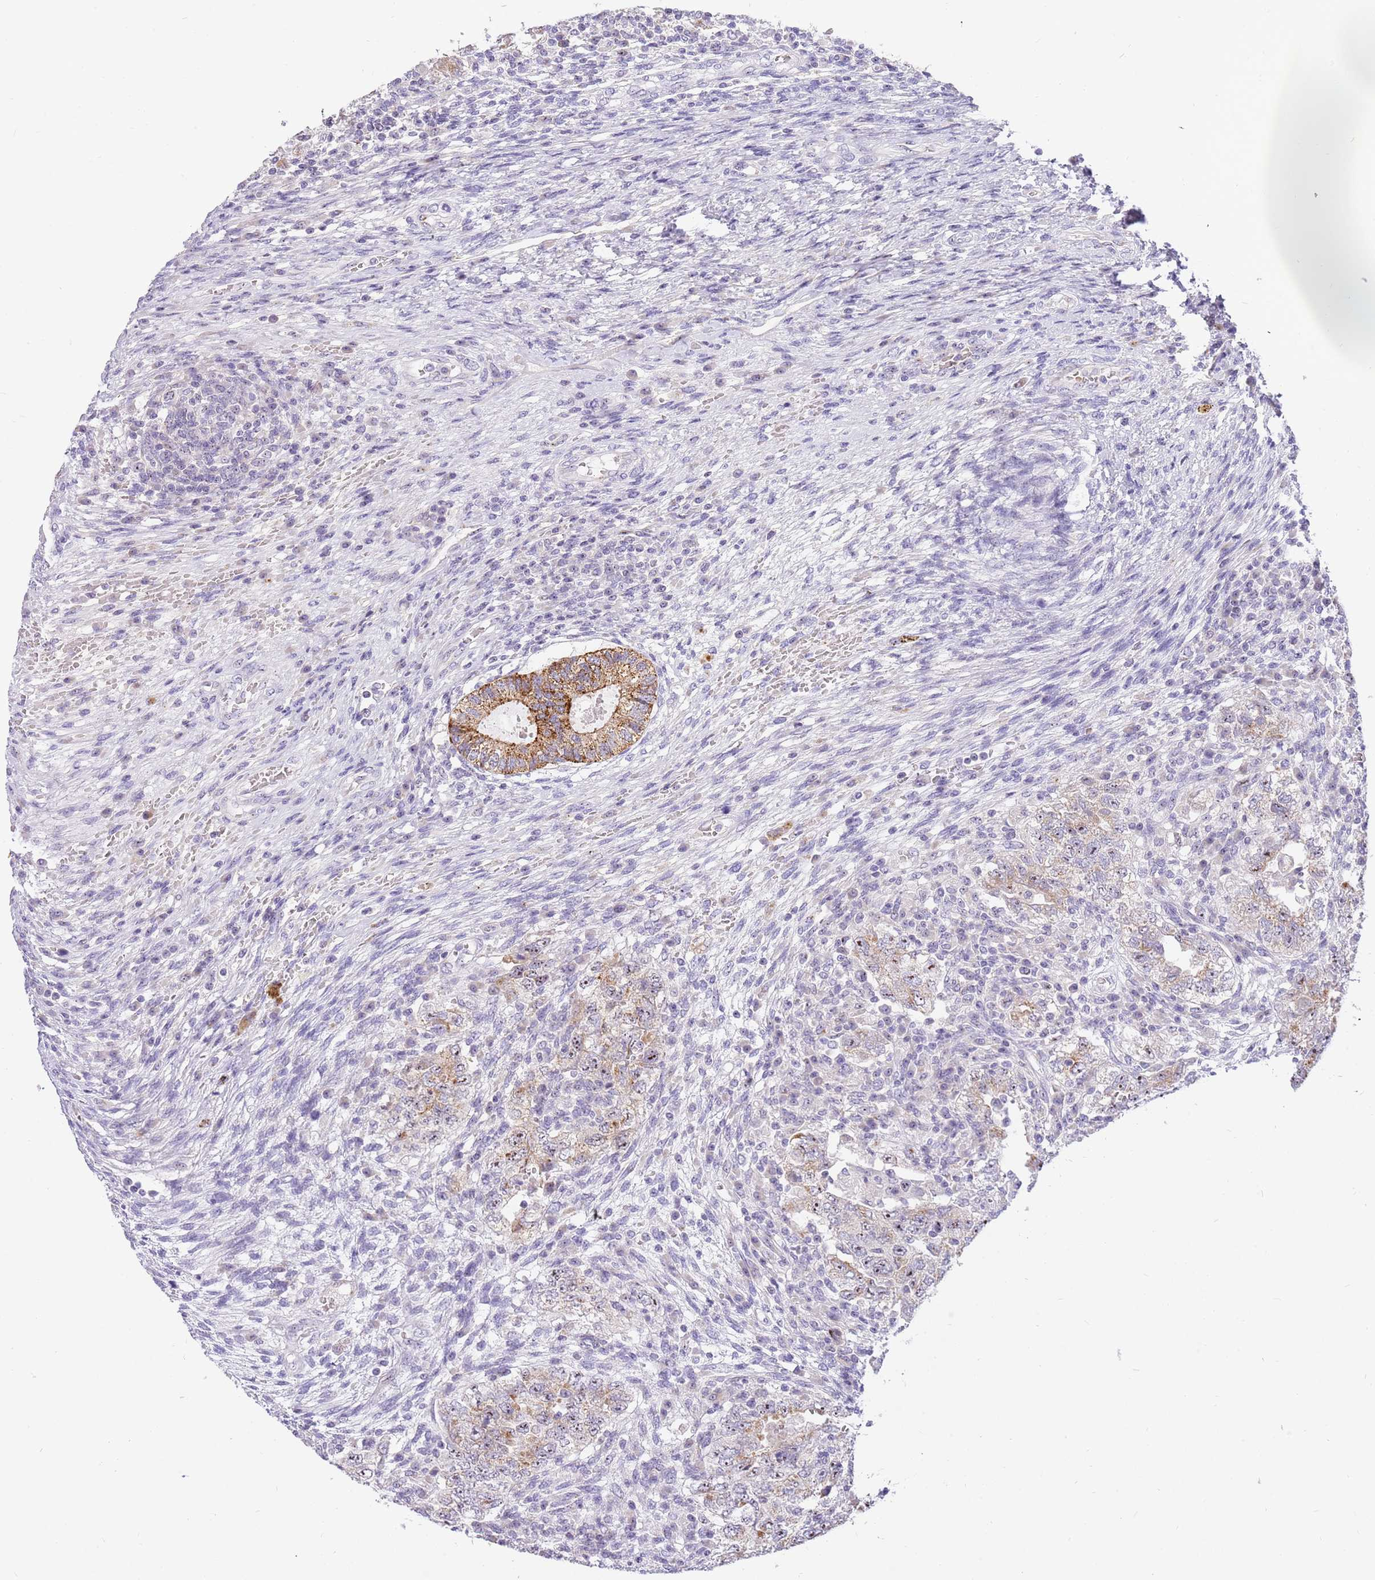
{"staining": {"intensity": "weak", "quantity": ">75%", "location": "cytoplasmic/membranous,nuclear"}, "tissue": "testis cancer", "cell_type": "Tumor cells", "image_type": "cancer", "snomed": [{"axis": "morphology", "description": "Carcinoma, Embryonal, NOS"}, {"axis": "topography", "description": "Testis"}], "caption": "Testis embryonal carcinoma stained with IHC exhibits weak cytoplasmic/membranous and nuclear staining in approximately >75% of tumor cells.", "gene": "DNAJA3", "patient": {"sex": "male", "age": 26}}